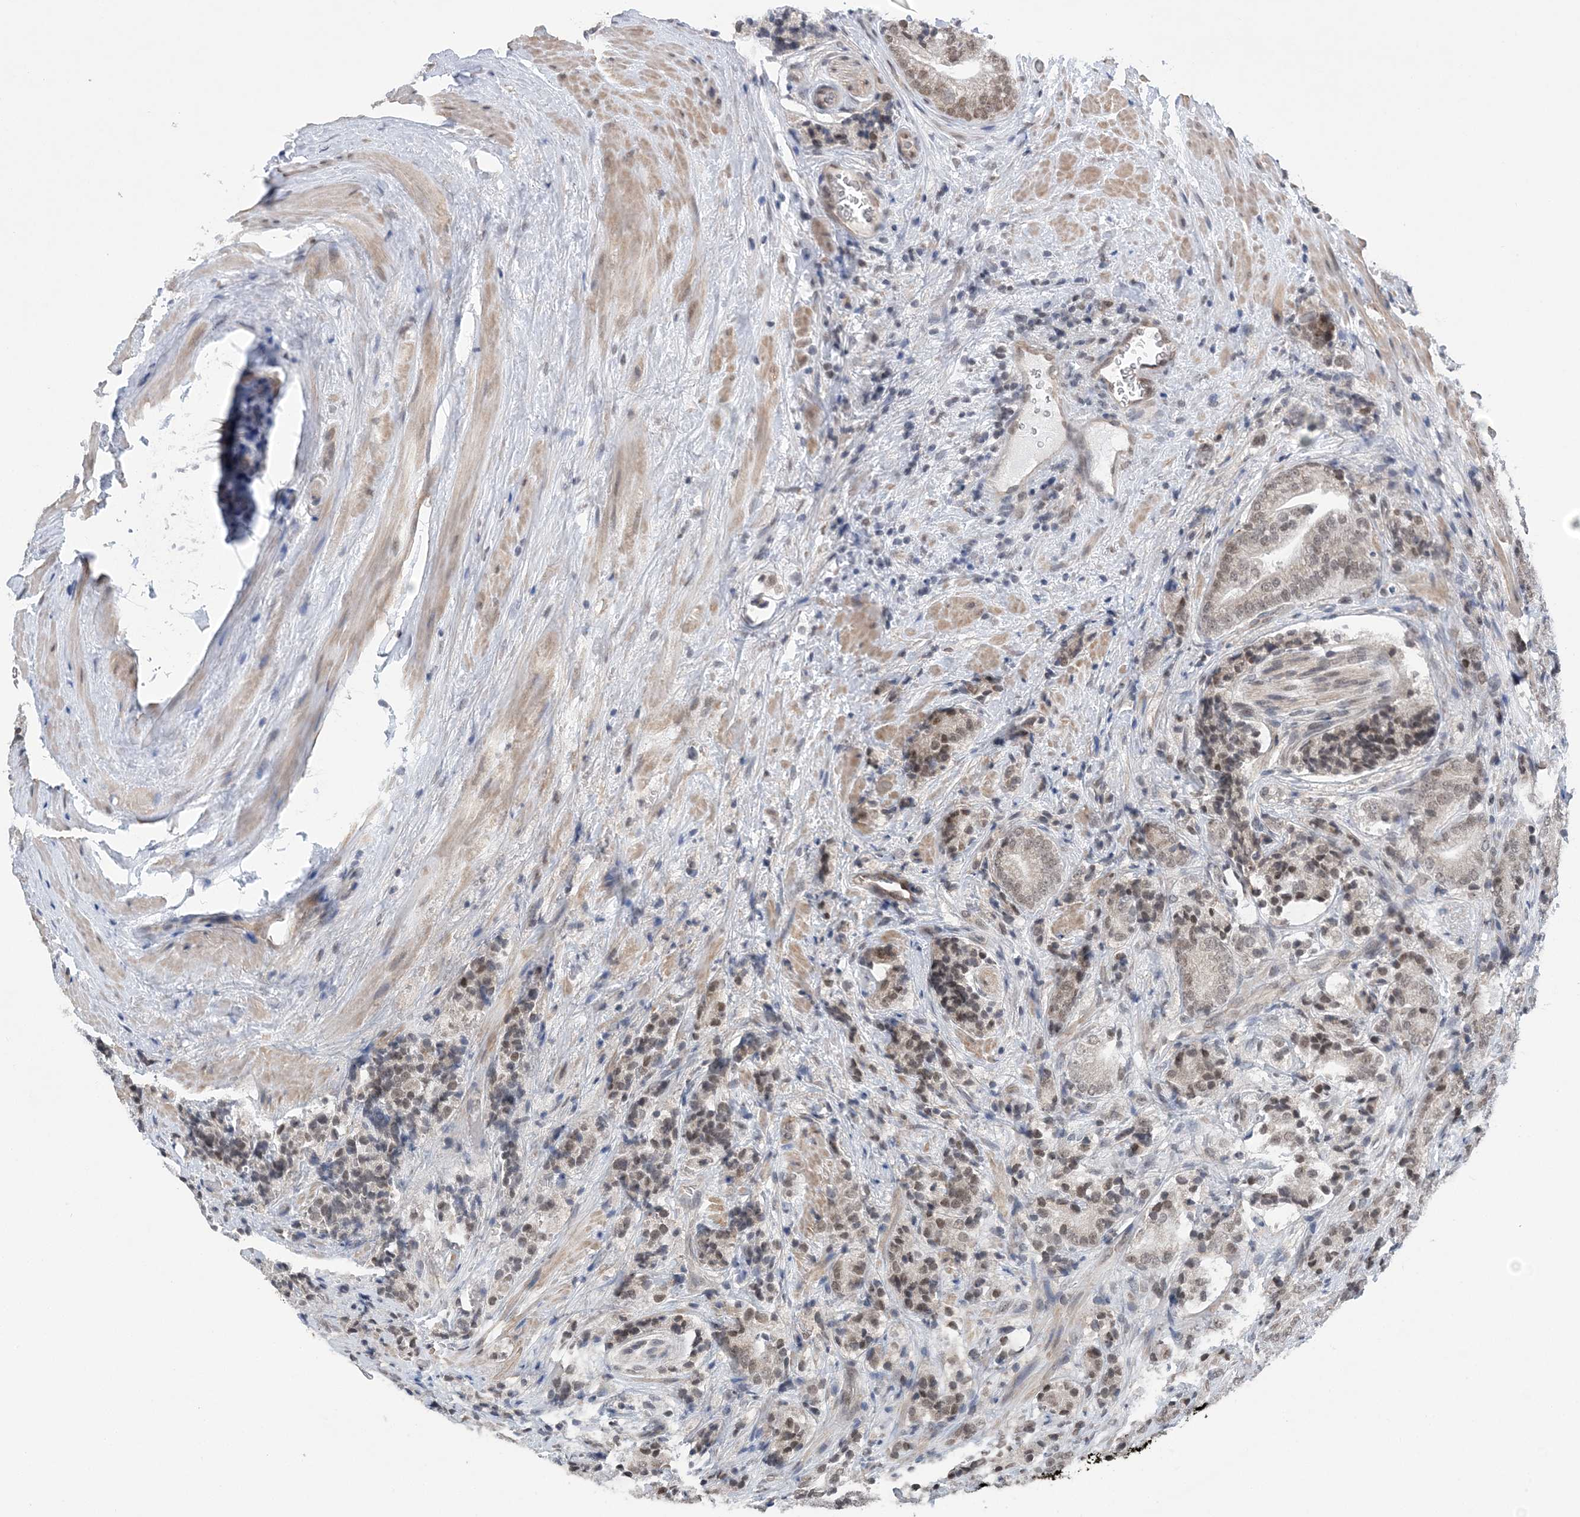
{"staining": {"intensity": "weak", "quantity": ">75%", "location": "nuclear"}, "tissue": "prostate cancer", "cell_type": "Tumor cells", "image_type": "cancer", "snomed": [{"axis": "morphology", "description": "Adenocarcinoma, High grade"}, {"axis": "topography", "description": "Prostate"}], "caption": "This is an image of immunohistochemistry (IHC) staining of high-grade adenocarcinoma (prostate), which shows weak expression in the nuclear of tumor cells.", "gene": "CCDC152", "patient": {"sex": "male", "age": 57}}